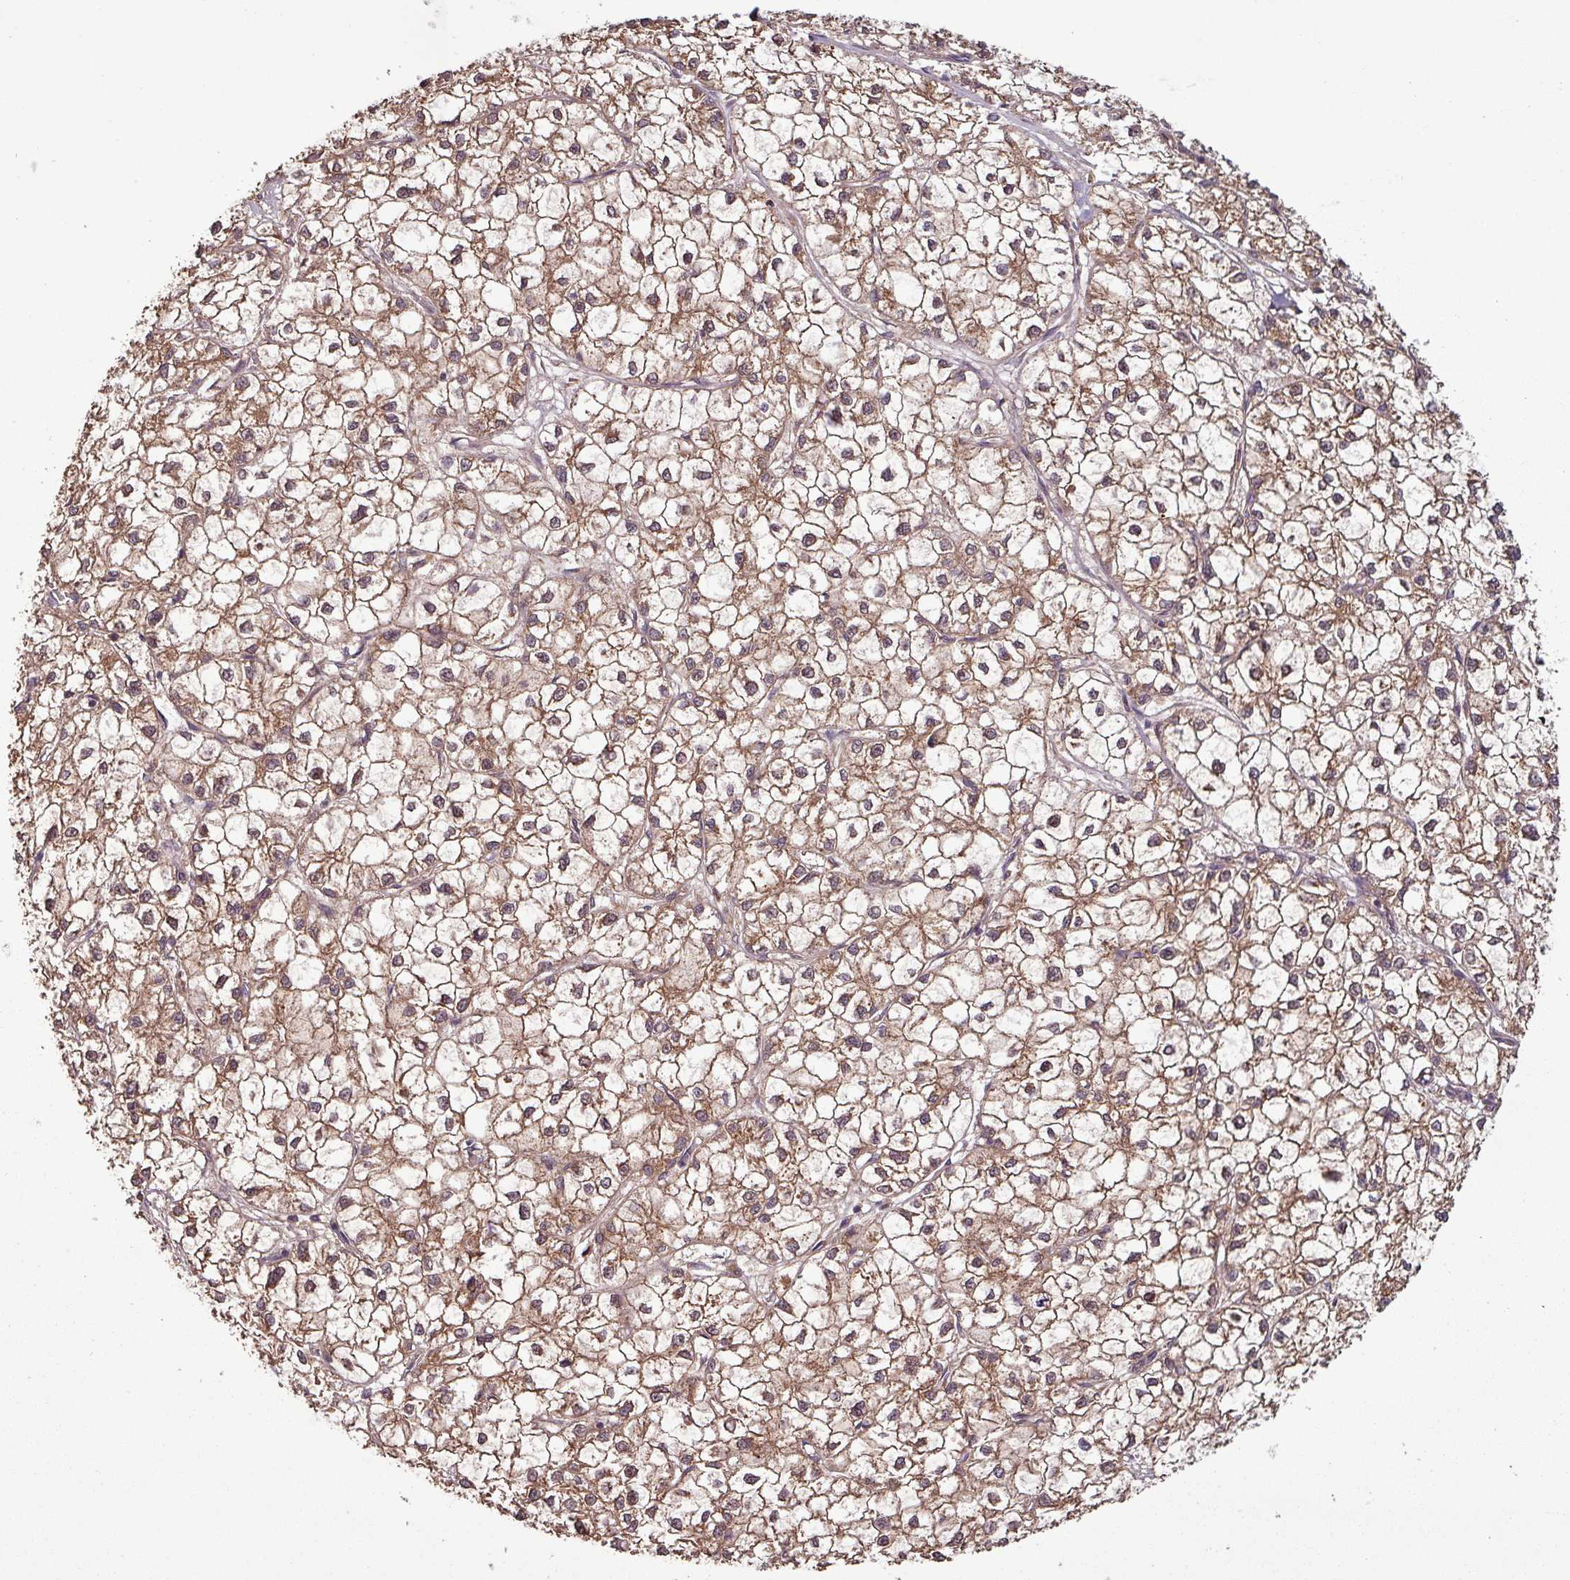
{"staining": {"intensity": "weak", "quantity": ">75%", "location": "cytoplasmic/membranous,nuclear"}, "tissue": "liver cancer", "cell_type": "Tumor cells", "image_type": "cancer", "snomed": [{"axis": "morphology", "description": "Carcinoma, Hepatocellular, NOS"}, {"axis": "topography", "description": "Liver"}], "caption": "A brown stain labels weak cytoplasmic/membranous and nuclear positivity of a protein in liver cancer (hepatocellular carcinoma) tumor cells.", "gene": "NT5C3A", "patient": {"sex": "female", "age": 43}}